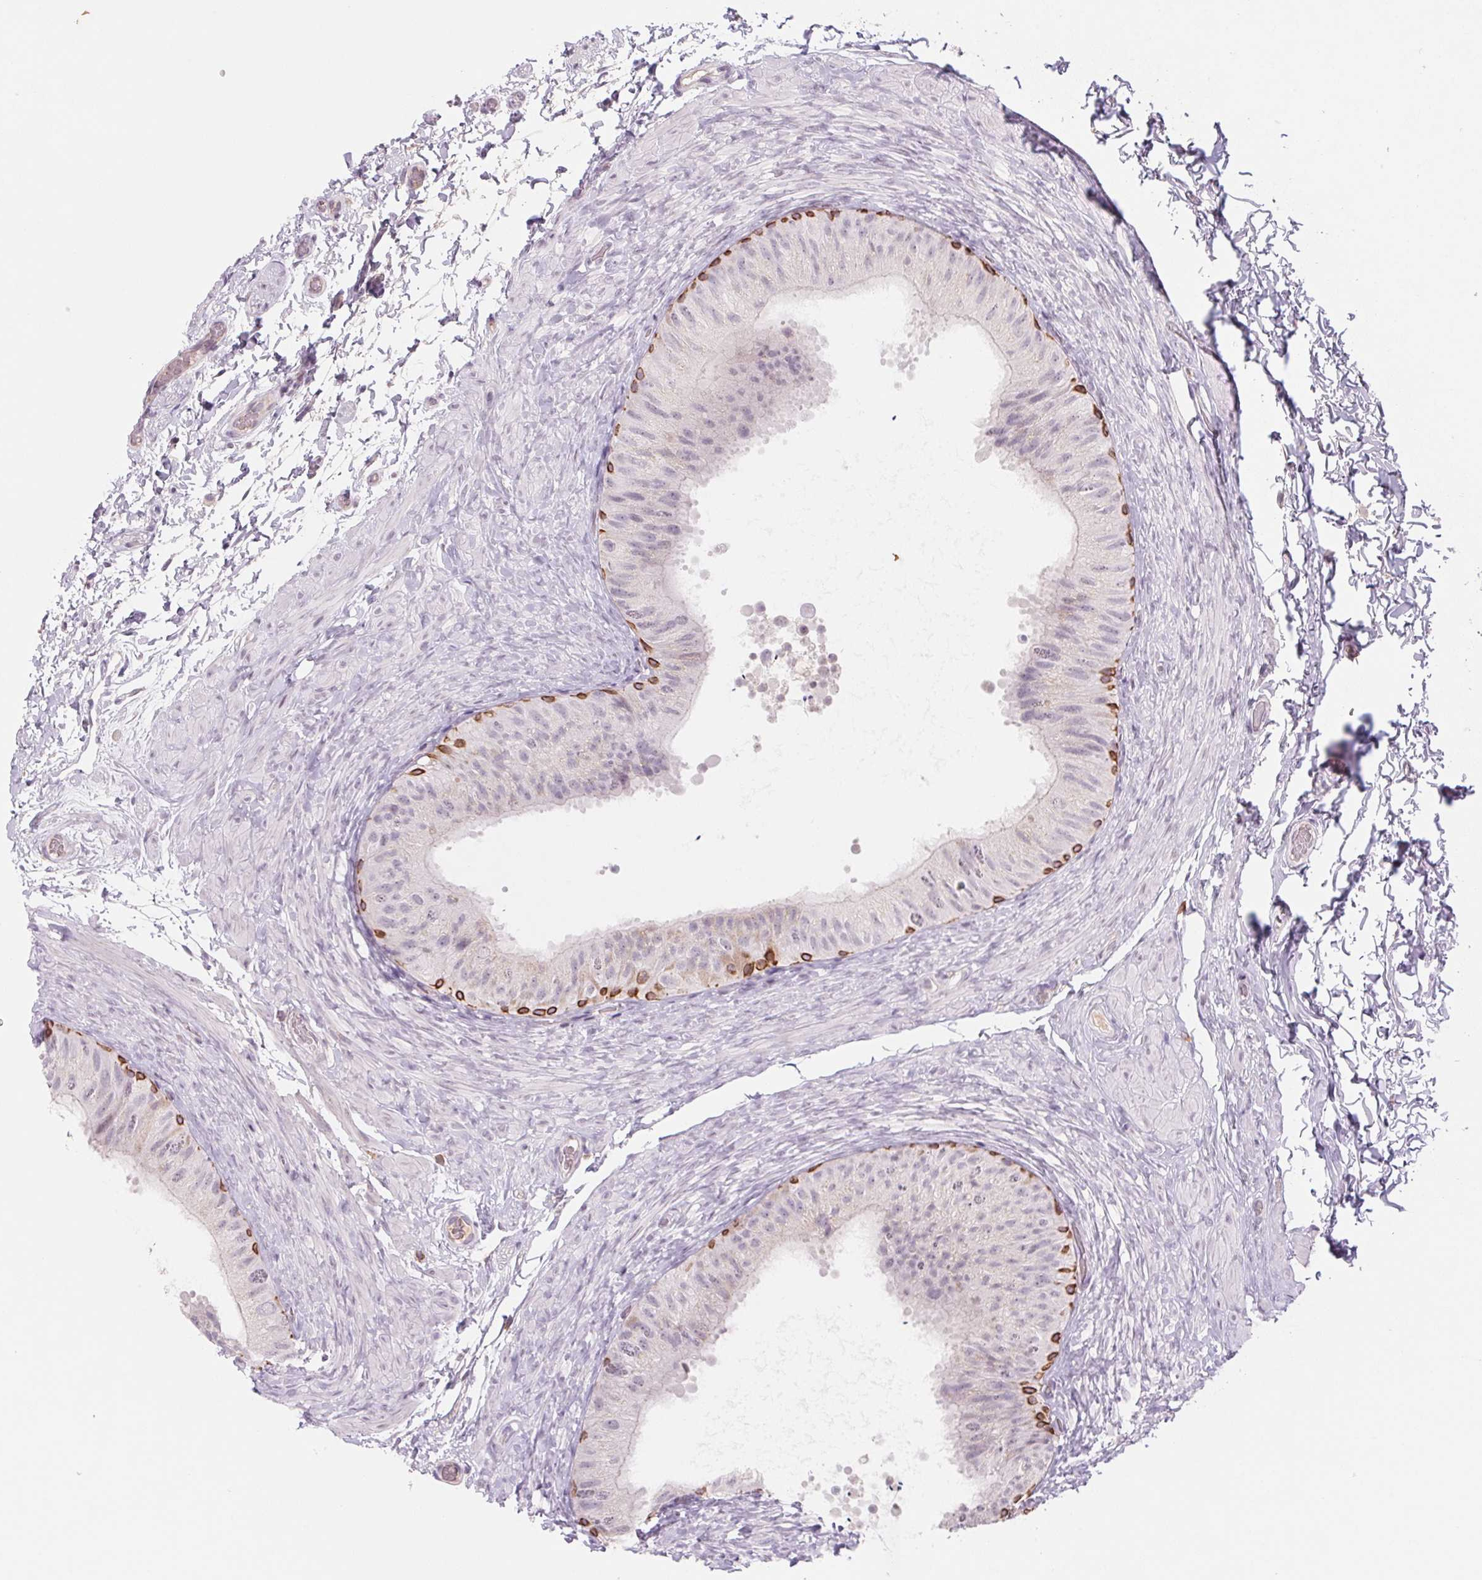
{"staining": {"intensity": "strong", "quantity": "<25%", "location": "cytoplasmic/membranous"}, "tissue": "epididymis", "cell_type": "Glandular cells", "image_type": "normal", "snomed": [{"axis": "morphology", "description": "Normal tissue, NOS"}, {"axis": "topography", "description": "Epididymis, spermatic cord, NOS"}, {"axis": "topography", "description": "Epididymis"}], "caption": "Immunohistochemical staining of benign epididymis shows medium levels of strong cytoplasmic/membranous positivity in about <25% of glandular cells.", "gene": "KRT1", "patient": {"sex": "male", "age": 31}}